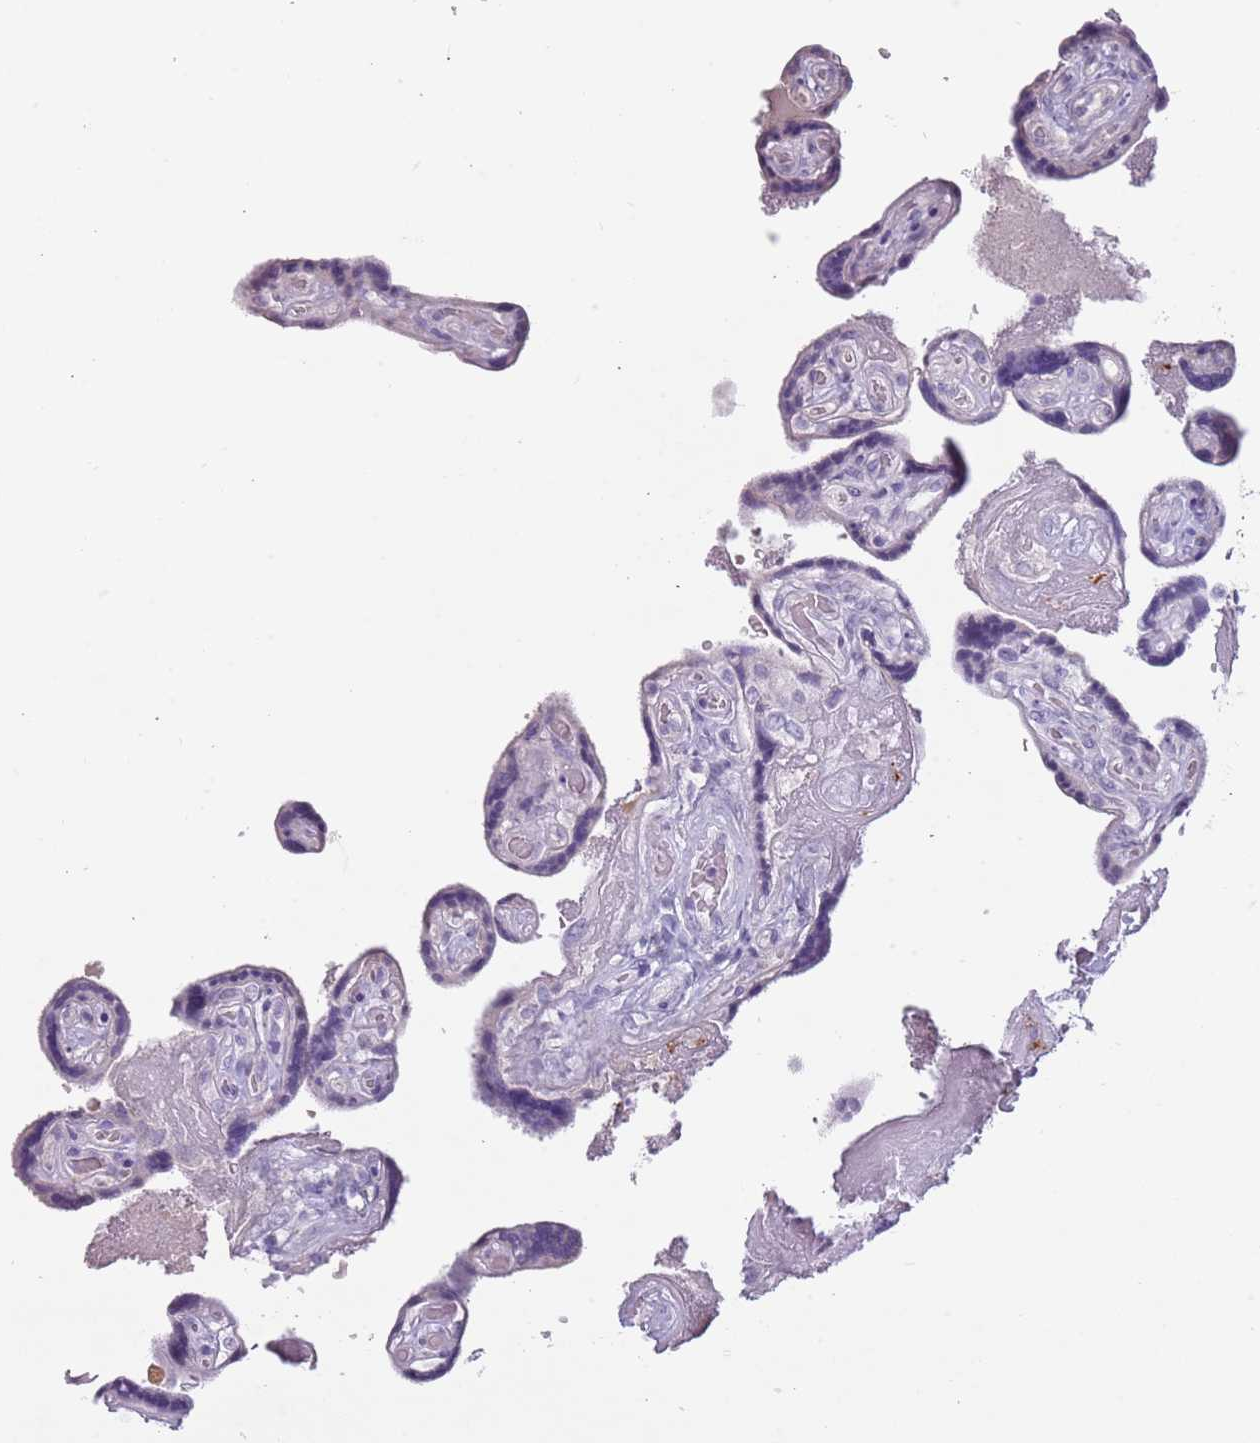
{"staining": {"intensity": "negative", "quantity": "none", "location": "none"}, "tissue": "placenta", "cell_type": "Decidual cells", "image_type": "normal", "snomed": [{"axis": "morphology", "description": "Normal tissue, NOS"}, {"axis": "topography", "description": "Placenta"}], "caption": "Immunohistochemistry of normal human placenta reveals no positivity in decidual cells.", "gene": "NWD2", "patient": {"sex": "female", "age": 32}}